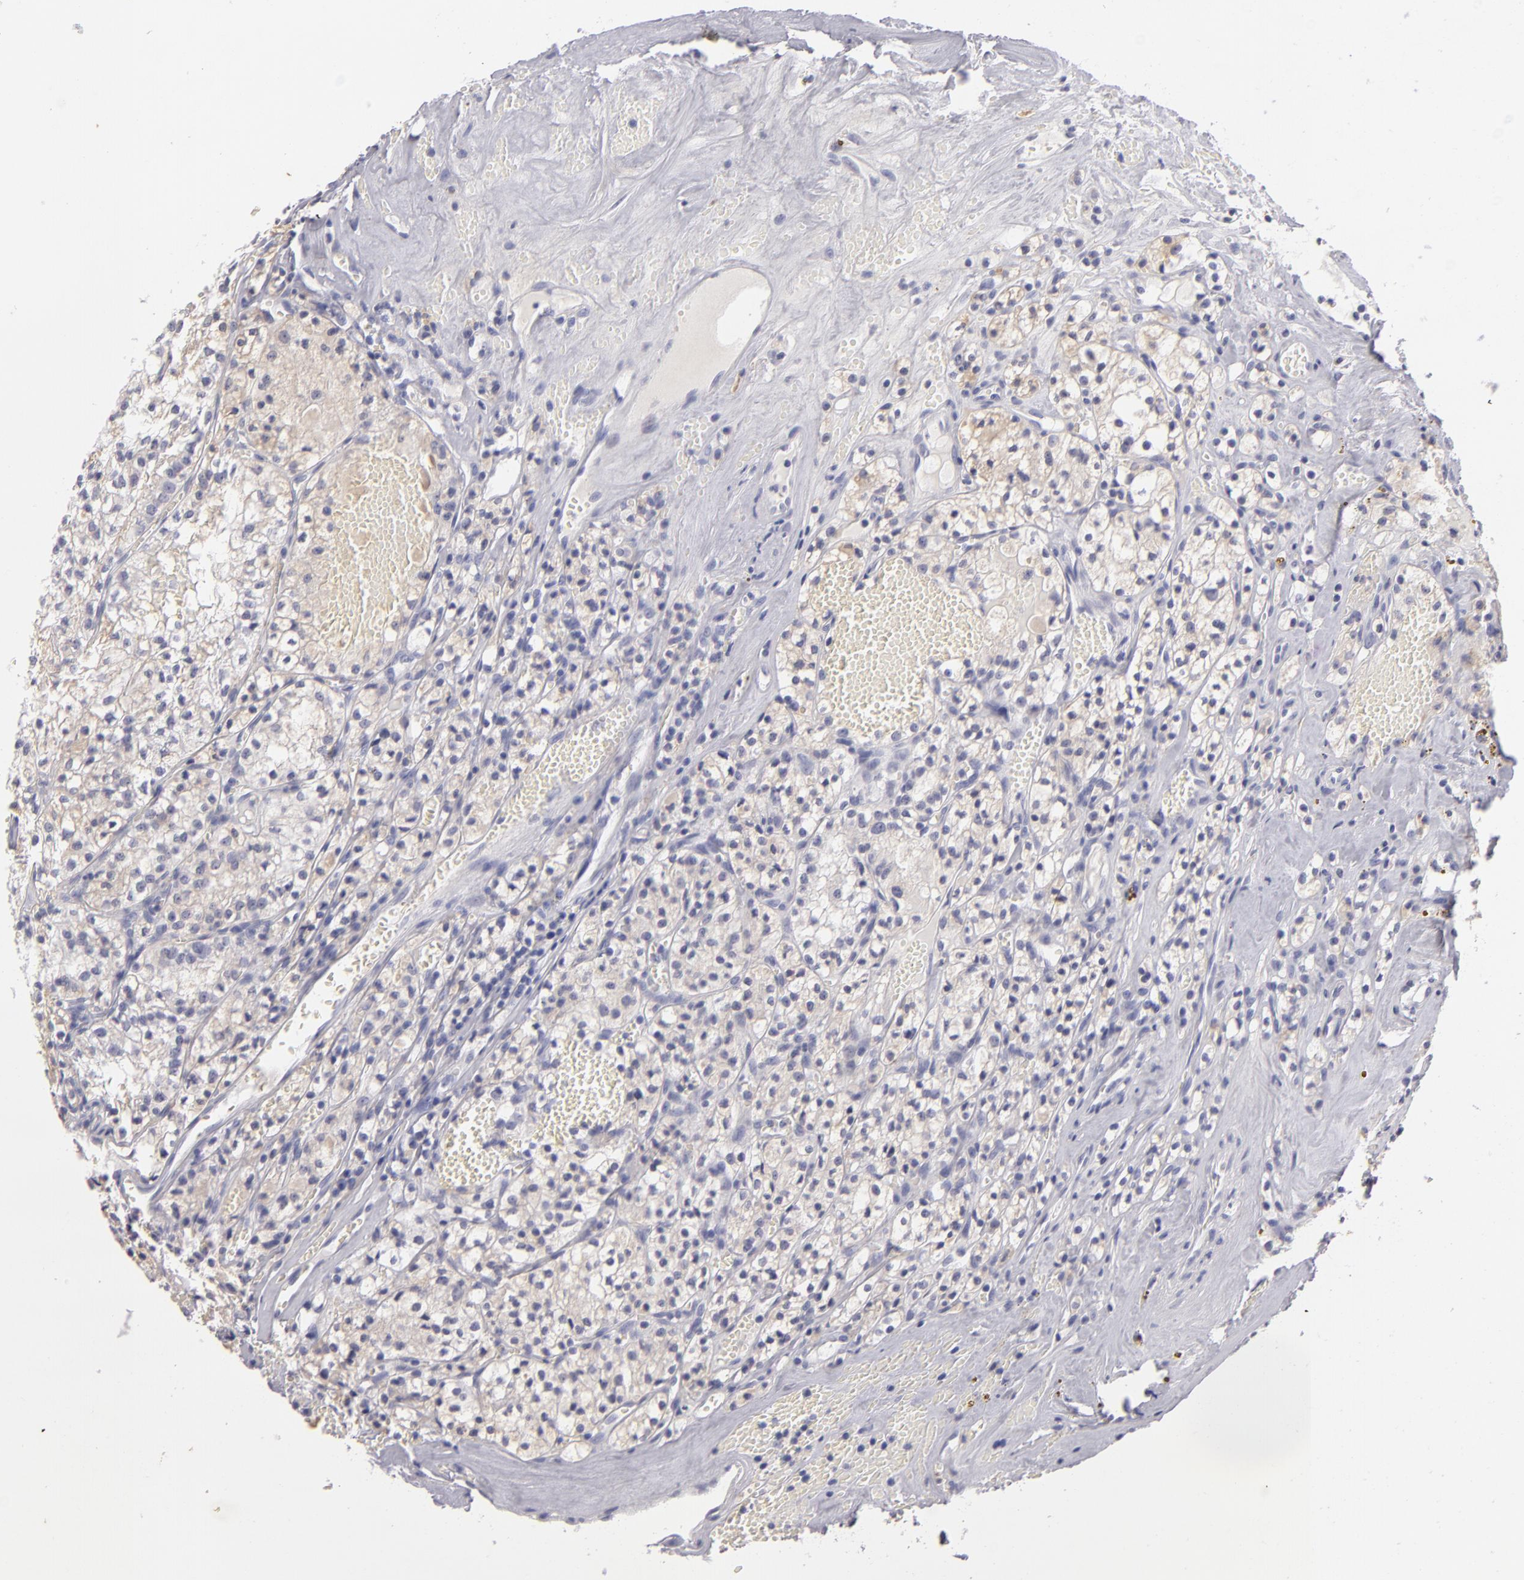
{"staining": {"intensity": "negative", "quantity": "none", "location": "none"}, "tissue": "renal cancer", "cell_type": "Tumor cells", "image_type": "cancer", "snomed": [{"axis": "morphology", "description": "Adenocarcinoma, NOS"}, {"axis": "topography", "description": "Kidney"}], "caption": "IHC of human renal cancer (adenocarcinoma) exhibits no expression in tumor cells.", "gene": "TNNC1", "patient": {"sex": "male", "age": 61}}